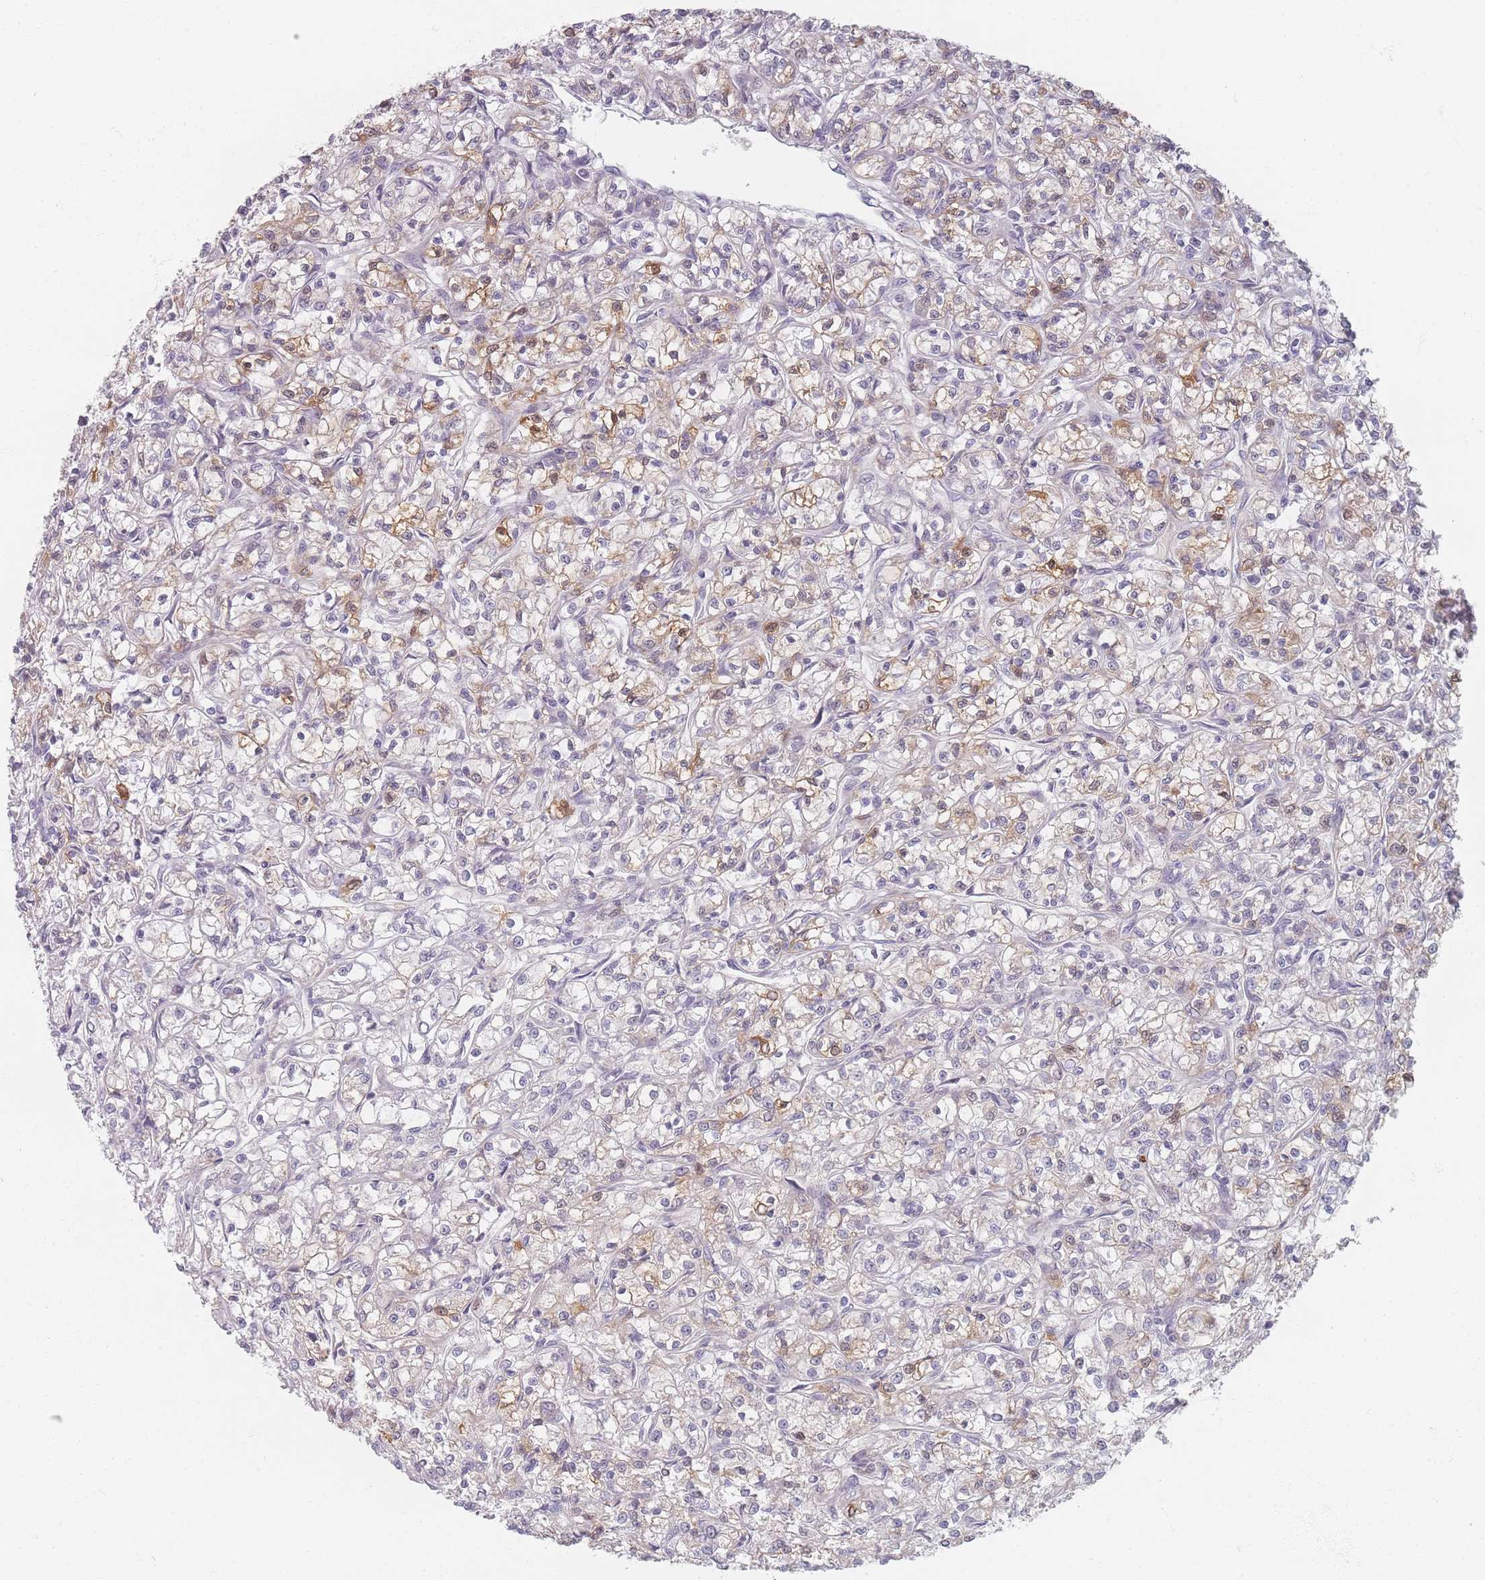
{"staining": {"intensity": "moderate", "quantity": "<25%", "location": "cytoplasmic/membranous"}, "tissue": "renal cancer", "cell_type": "Tumor cells", "image_type": "cancer", "snomed": [{"axis": "morphology", "description": "Adenocarcinoma, NOS"}, {"axis": "topography", "description": "Kidney"}], "caption": "Renal cancer stained with a brown dye reveals moderate cytoplasmic/membranous positive staining in about <25% of tumor cells.", "gene": "TMOD1", "patient": {"sex": "female", "age": 59}}